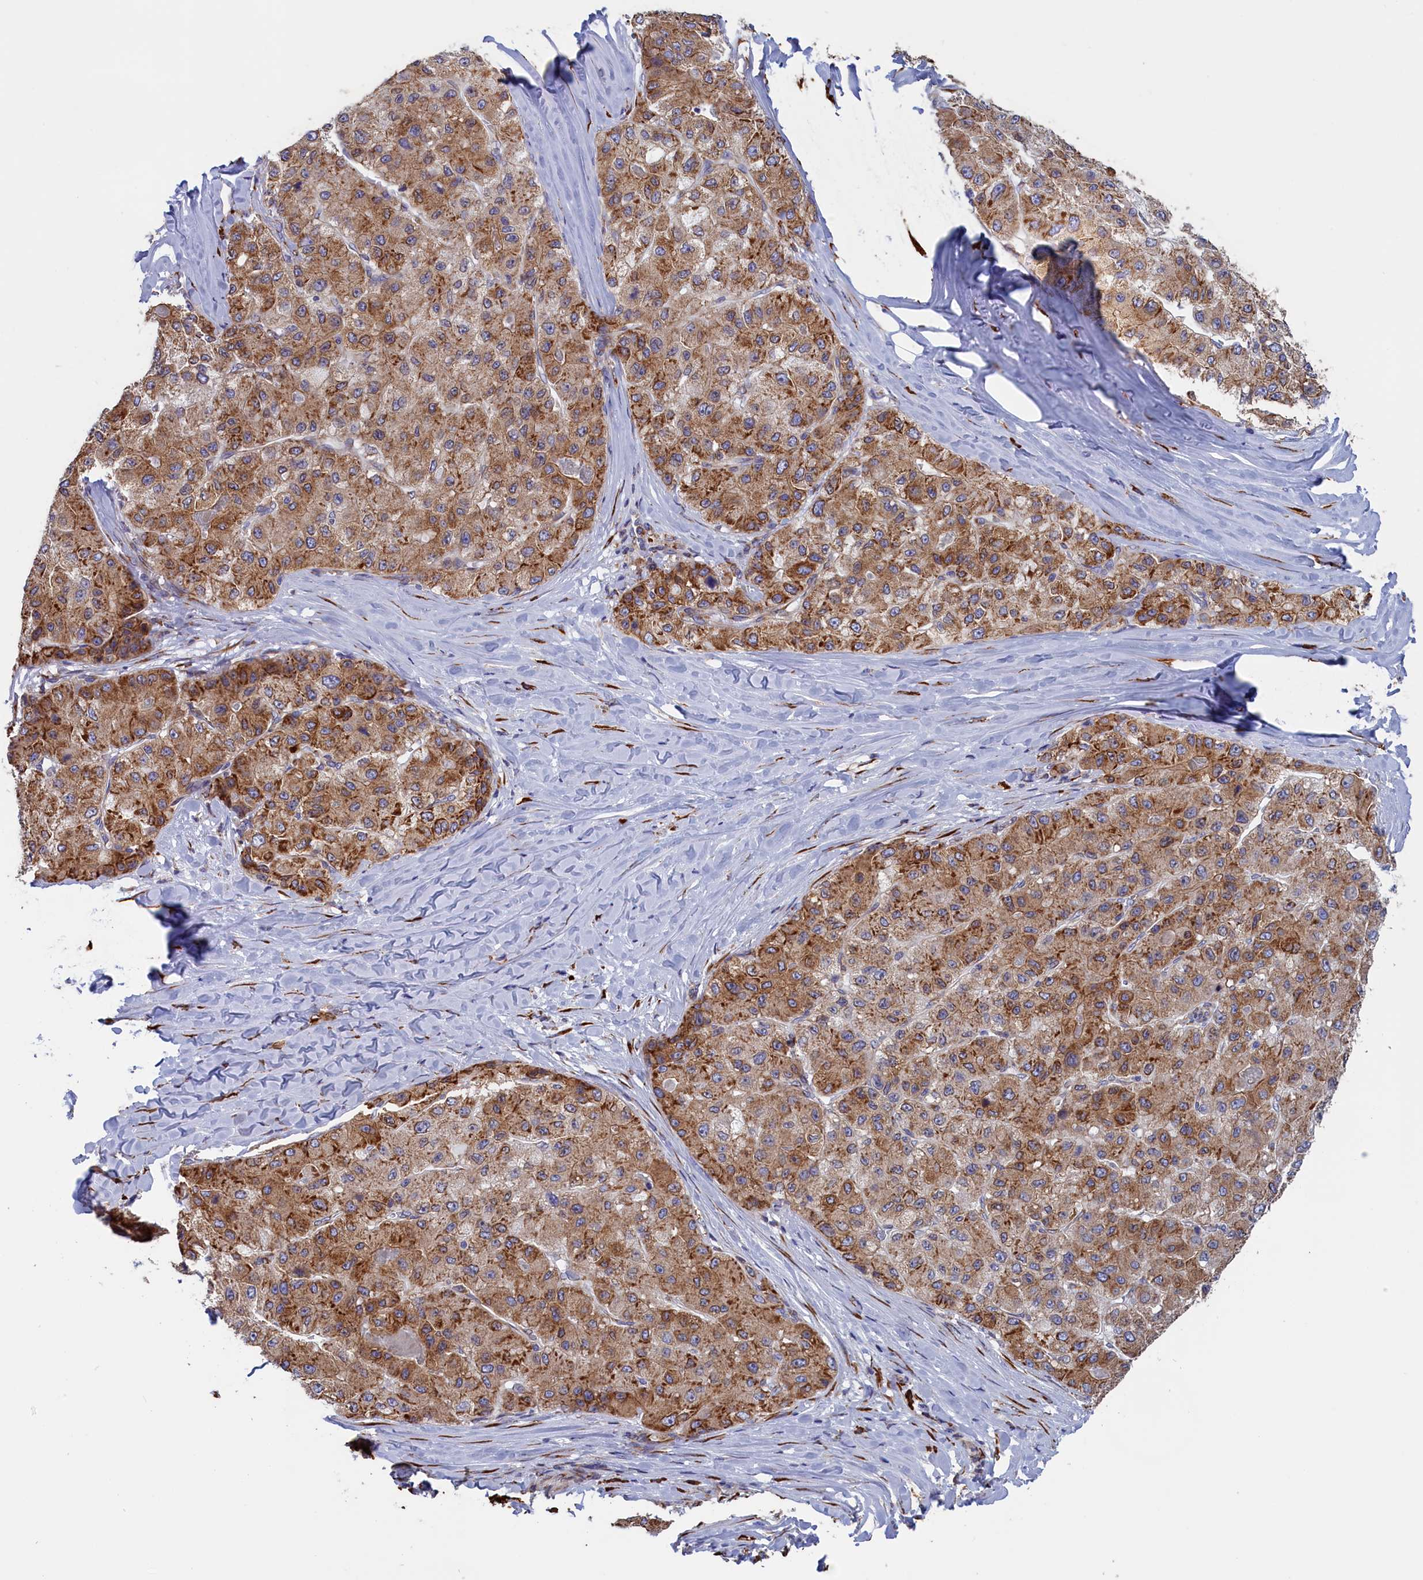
{"staining": {"intensity": "moderate", "quantity": ">75%", "location": "cytoplasmic/membranous"}, "tissue": "liver cancer", "cell_type": "Tumor cells", "image_type": "cancer", "snomed": [{"axis": "morphology", "description": "Carcinoma, Hepatocellular, NOS"}, {"axis": "topography", "description": "Liver"}], "caption": "A brown stain labels moderate cytoplasmic/membranous expression of a protein in liver cancer tumor cells.", "gene": "CCDC68", "patient": {"sex": "male", "age": 80}}